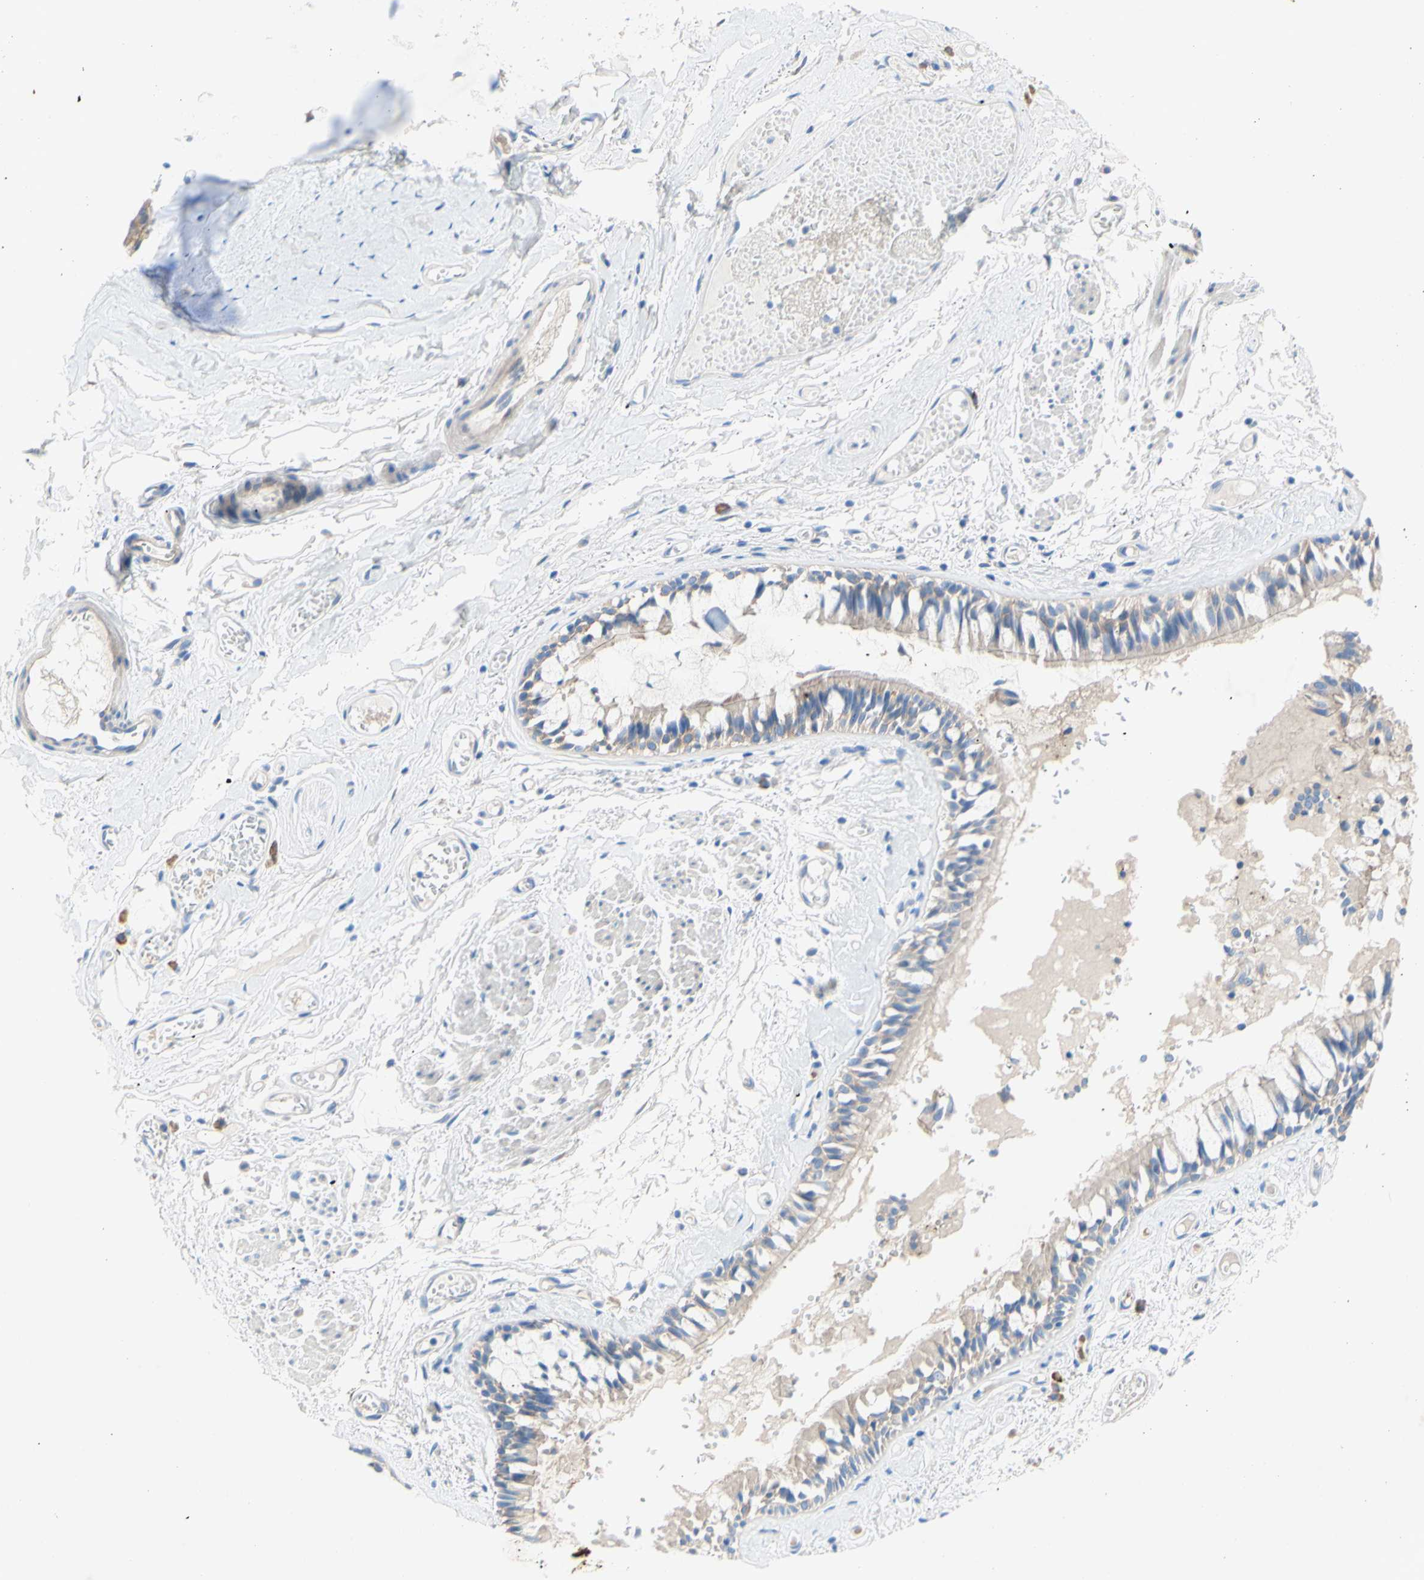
{"staining": {"intensity": "weak", "quantity": "25%-75%", "location": "cytoplasmic/membranous"}, "tissue": "bronchus", "cell_type": "Respiratory epithelial cells", "image_type": "normal", "snomed": [{"axis": "morphology", "description": "Normal tissue, NOS"}, {"axis": "morphology", "description": "Inflammation, NOS"}, {"axis": "topography", "description": "Cartilage tissue"}, {"axis": "topography", "description": "Lung"}], "caption": "Respiratory epithelial cells reveal low levels of weak cytoplasmic/membranous staining in about 25%-75% of cells in normal bronchus.", "gene": "TMIGD2", "patient": {"sex": "male", "age": 71}}